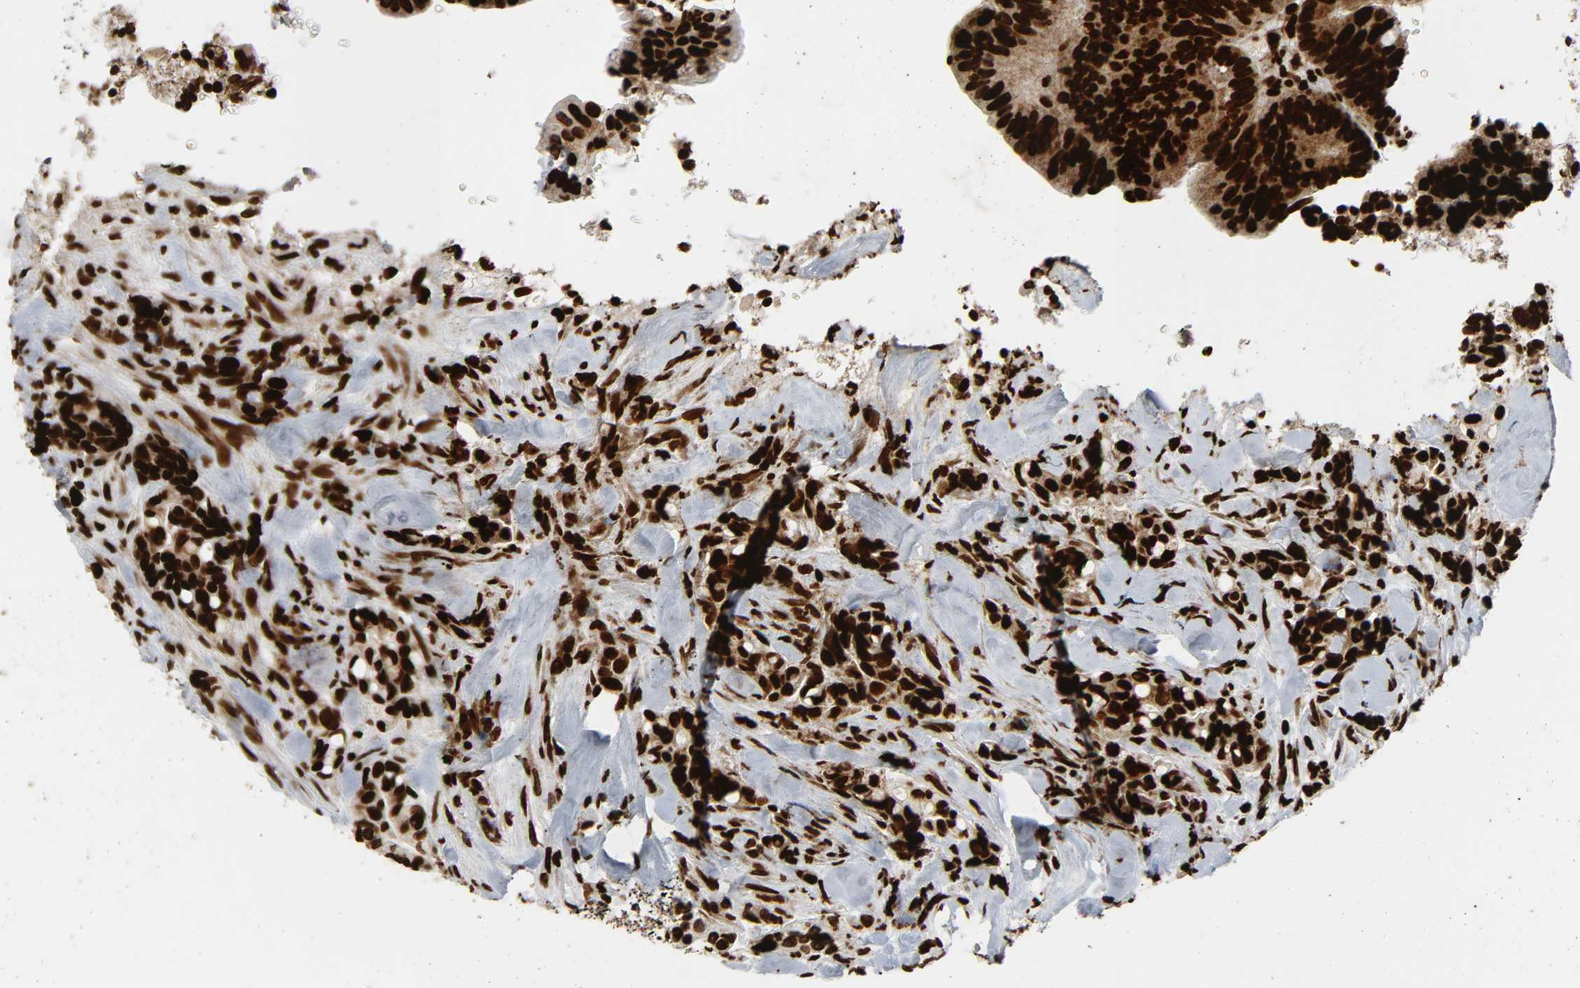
{"staining": {"intensity": "strong", "quantity": ">75%", "location": "nuclear"}, "tissue": "colorectal cancer", "cell_type": "Tumor cells", "image_type": "cancer", "snomed": [{"axis": "morphology", "description": "Normal tissue, NOS"}, {"axis": "morphology", "description": "Adenocarcinoma, NOS"}, {"axis": "topography", "description": "Colon"}], "caption": "Protein expression analysis of human adenocarcinoma (colorectal) reveals strong nuclear staining in approximately >75% of tumor cells.", "gene": "RXRA", "patient": {"sex": "male", "age": 82}}